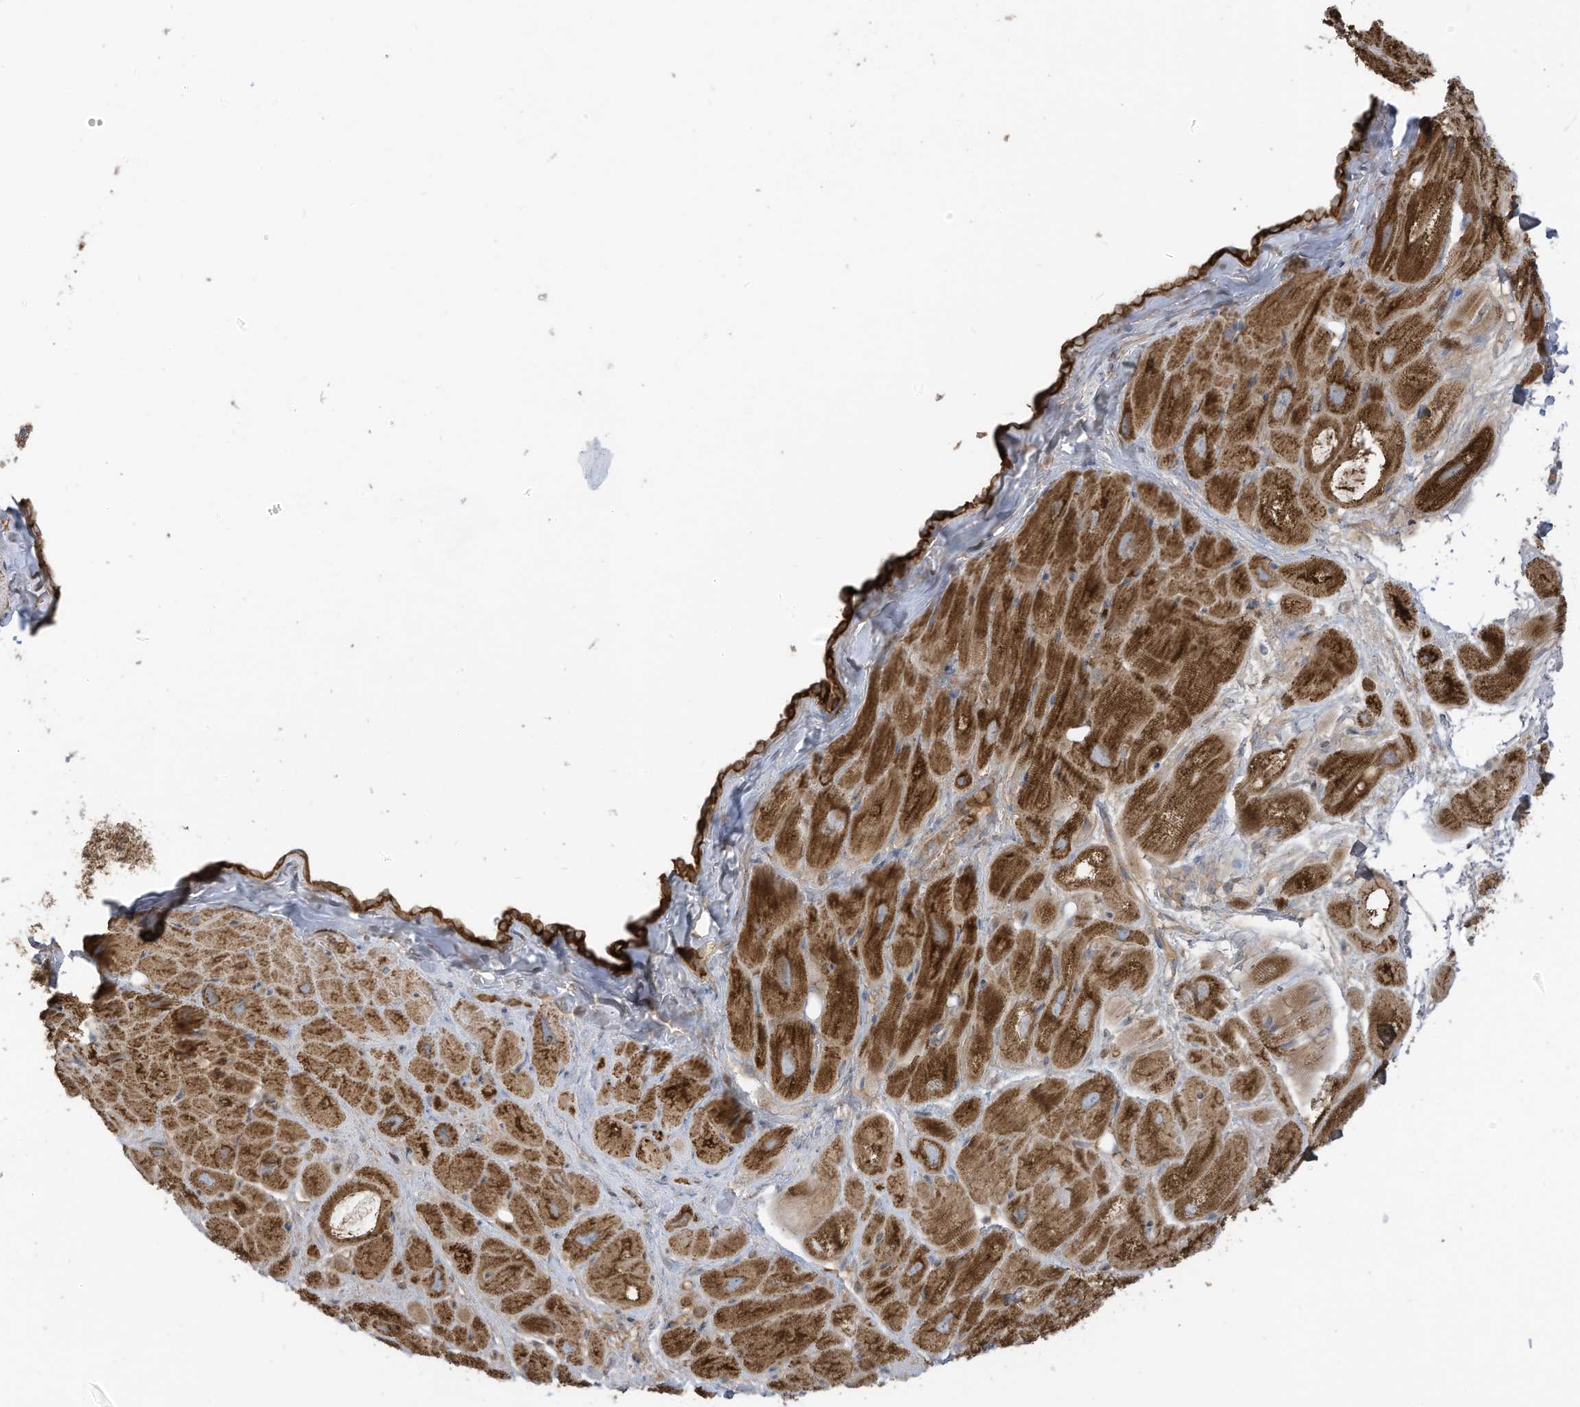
{"staining": {"intensity": "strong", "quantity": ">75%", "location": "cytoplasmic/membranous"}, "tissue": "heart muscle", "cell_type": "Cardiomyocytes", "image_type": "normal", "snomed": [{"axis": "morphology", "description": "Normal tissue, NOS"}, {"axis": "topography", "description": "Heart"}], "caption": "A high amount of strong cytoplasmic/membranous positivity is seen in approximately >75% of cardiomyocytes in benign heart muscle.", "gene": "CGAS", "patient": {"sex": "male", "age": 50}}